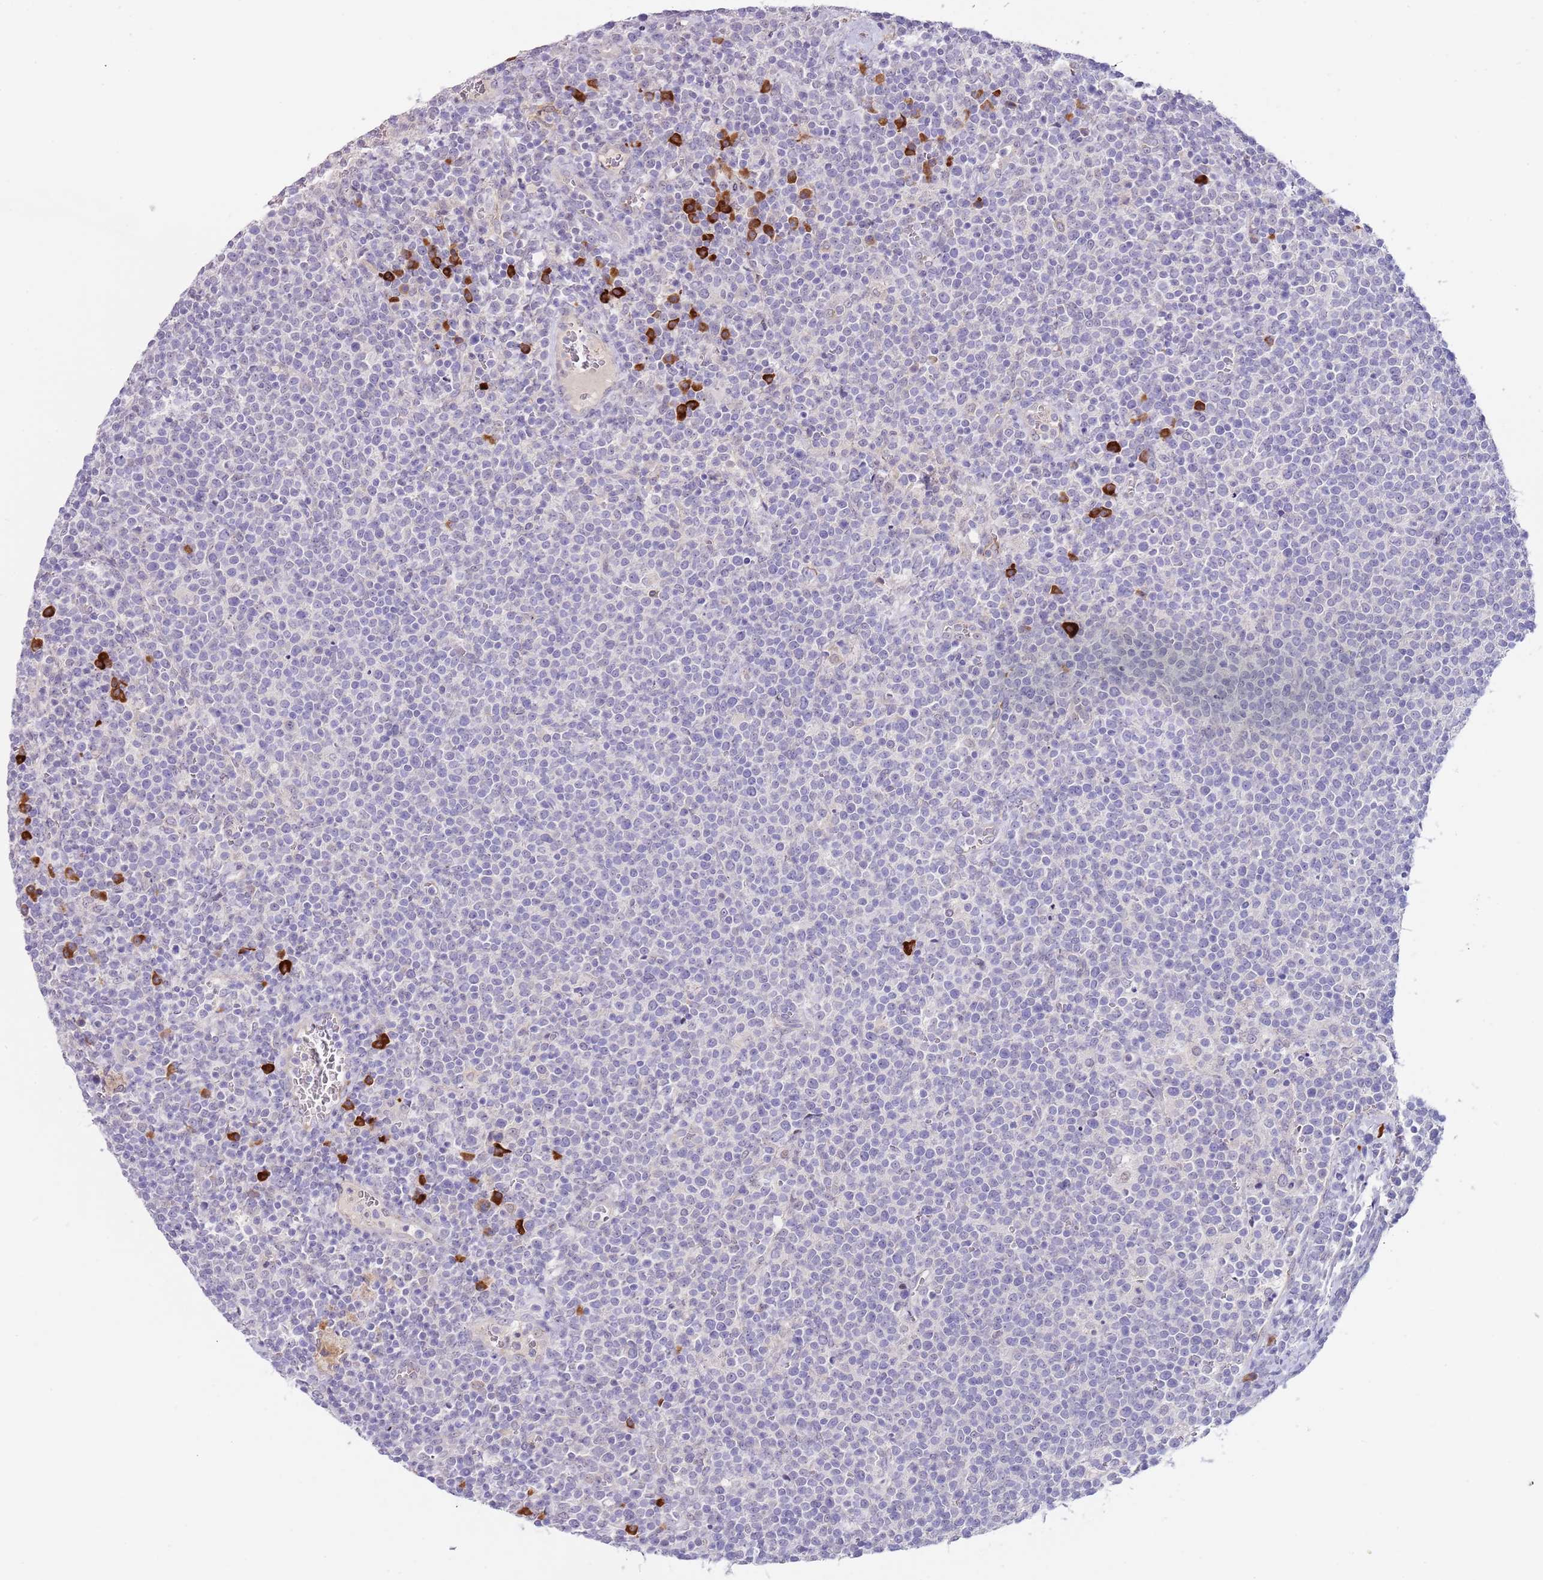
{"staining": {"intensity": "negative", "quantity": "none", "location": "none"}, "tissue": "lymphoma", "cell_type": "Tumor cells", "image_type": "cancer", "snomed": [{"axis": "morphology", "description": "Malignant lymphoma, non-Hodgkin's type, High grade"}, {"axis": "topography", "description": "Lymph node"}], "caption": "The image demonstrates no significant expression in tumor cells of lymphoma.", "gene": "TNRC6C", "patient": {"sex": "male", "age": 61}}